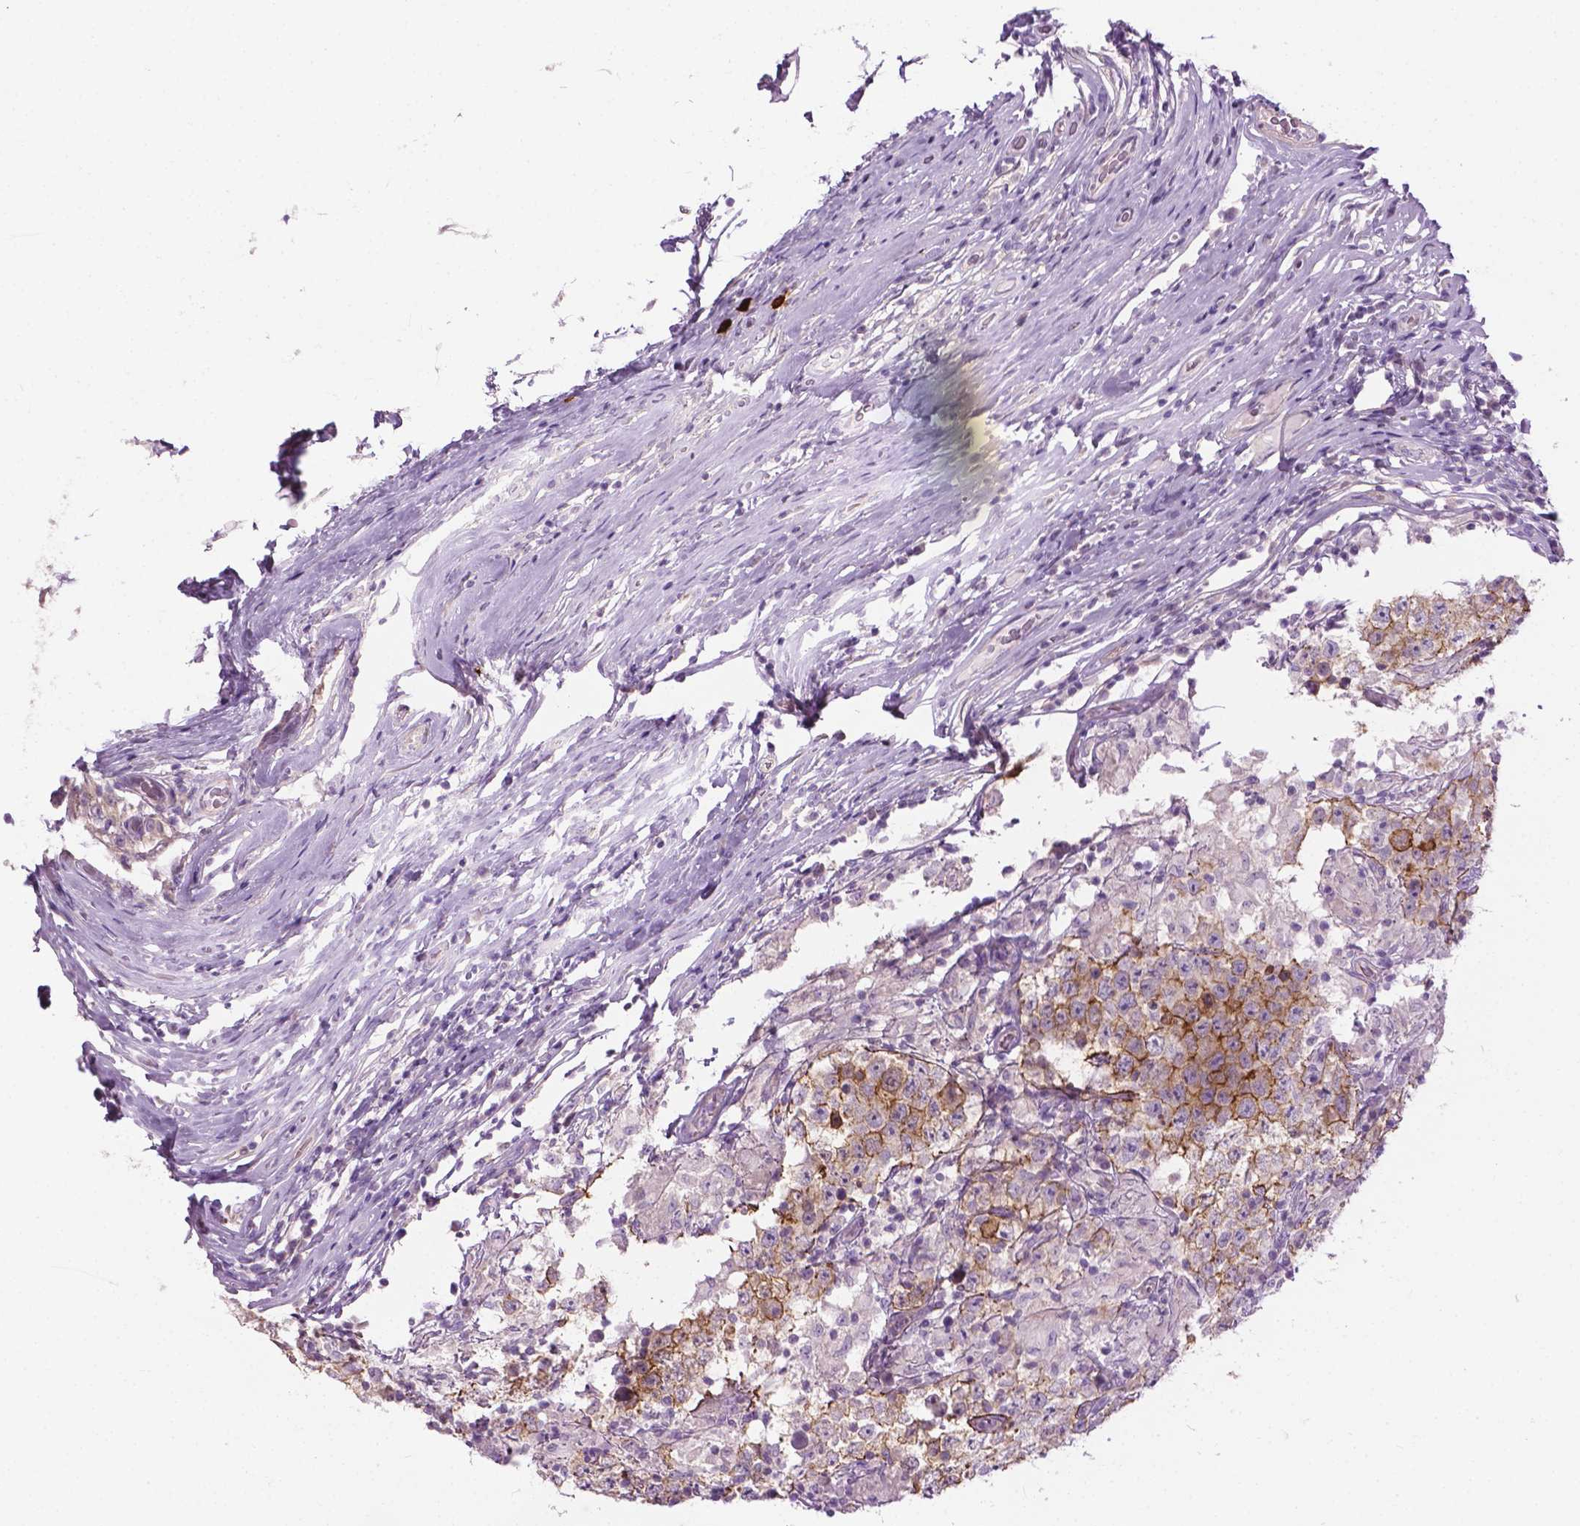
{"staining": {"intensity": "weak", "quantity": "<25%", "location": "cytoplasmic/membranous"}, "tissue": "testis cancer", "cell_type": "Tumor cells", "image_type": "cancer", "snomed": [{"axis": "morphology", "description": "Seminoma, NOS"}, {"axis": "morphology", "description": "Carcinoma, Embryonal, NOS"}, {"axis": "topography", "description": "Testis"}], "caption": "The immunohistochemistry photomicrograph has no significant positivity in tumor cells of seminoma (testis) tissue.", "gene": "SPECC1L", "patient": {"sex": "male", "age": 41}}